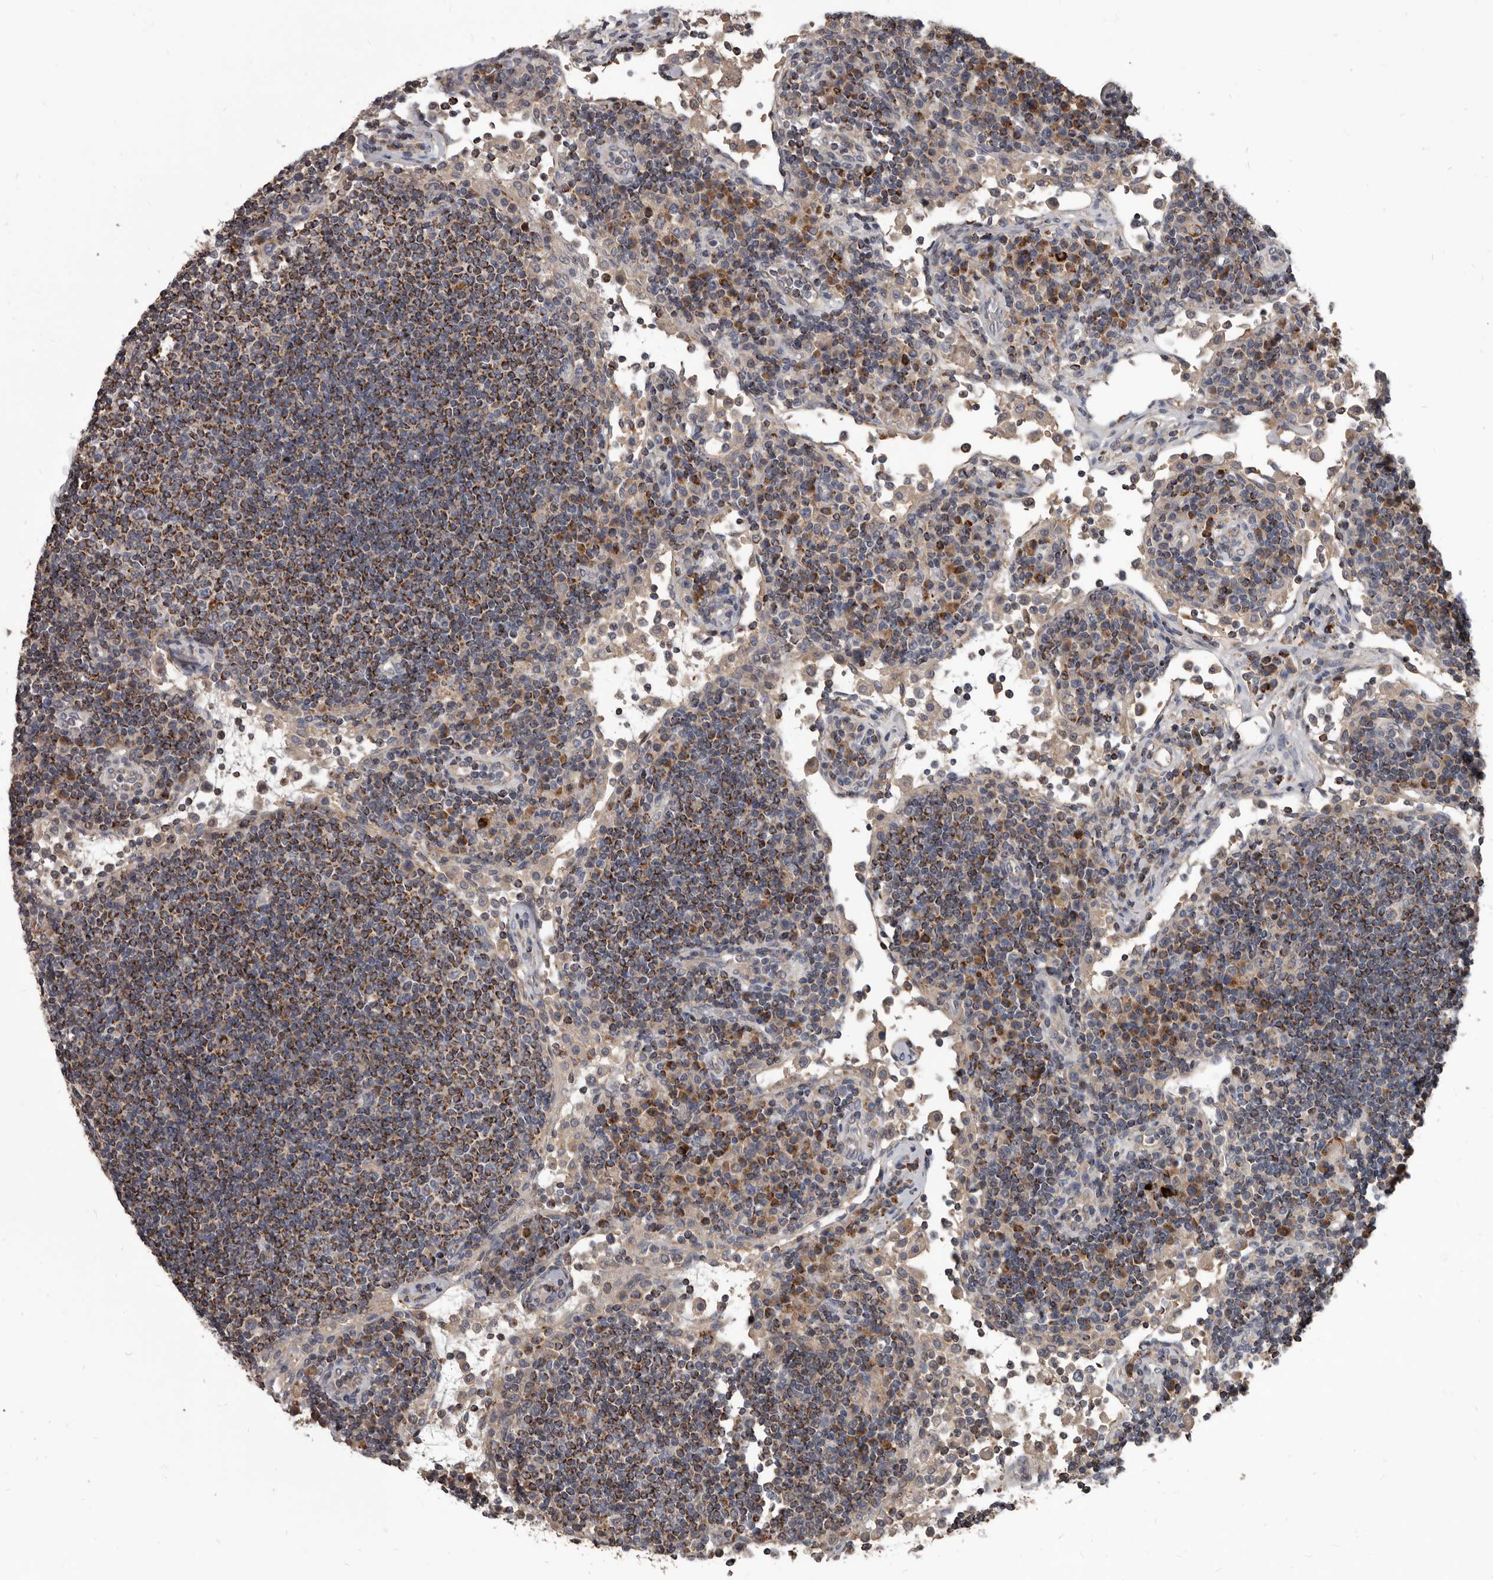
{"staining": {"intensity": "strong", "quantity": "<25%", "location": "cytoplasmic/membranous"}, "tissue": "lymph node", "cell_type": "Germinal center cells", "image_type": "normal", "snomed": [{"axis": "morphology", "description": "Normal tissue, NOS"}, {"axis": "topography", "description": "Lymph node"}], "caption": "Protein staining of normal lymph node demonstrates strong cytoplasmic/membranous positivity in approximately <25% of germinal center cells.", "gene": "ALDH5A1", "patient": {"sex": "female", "age": 53}}